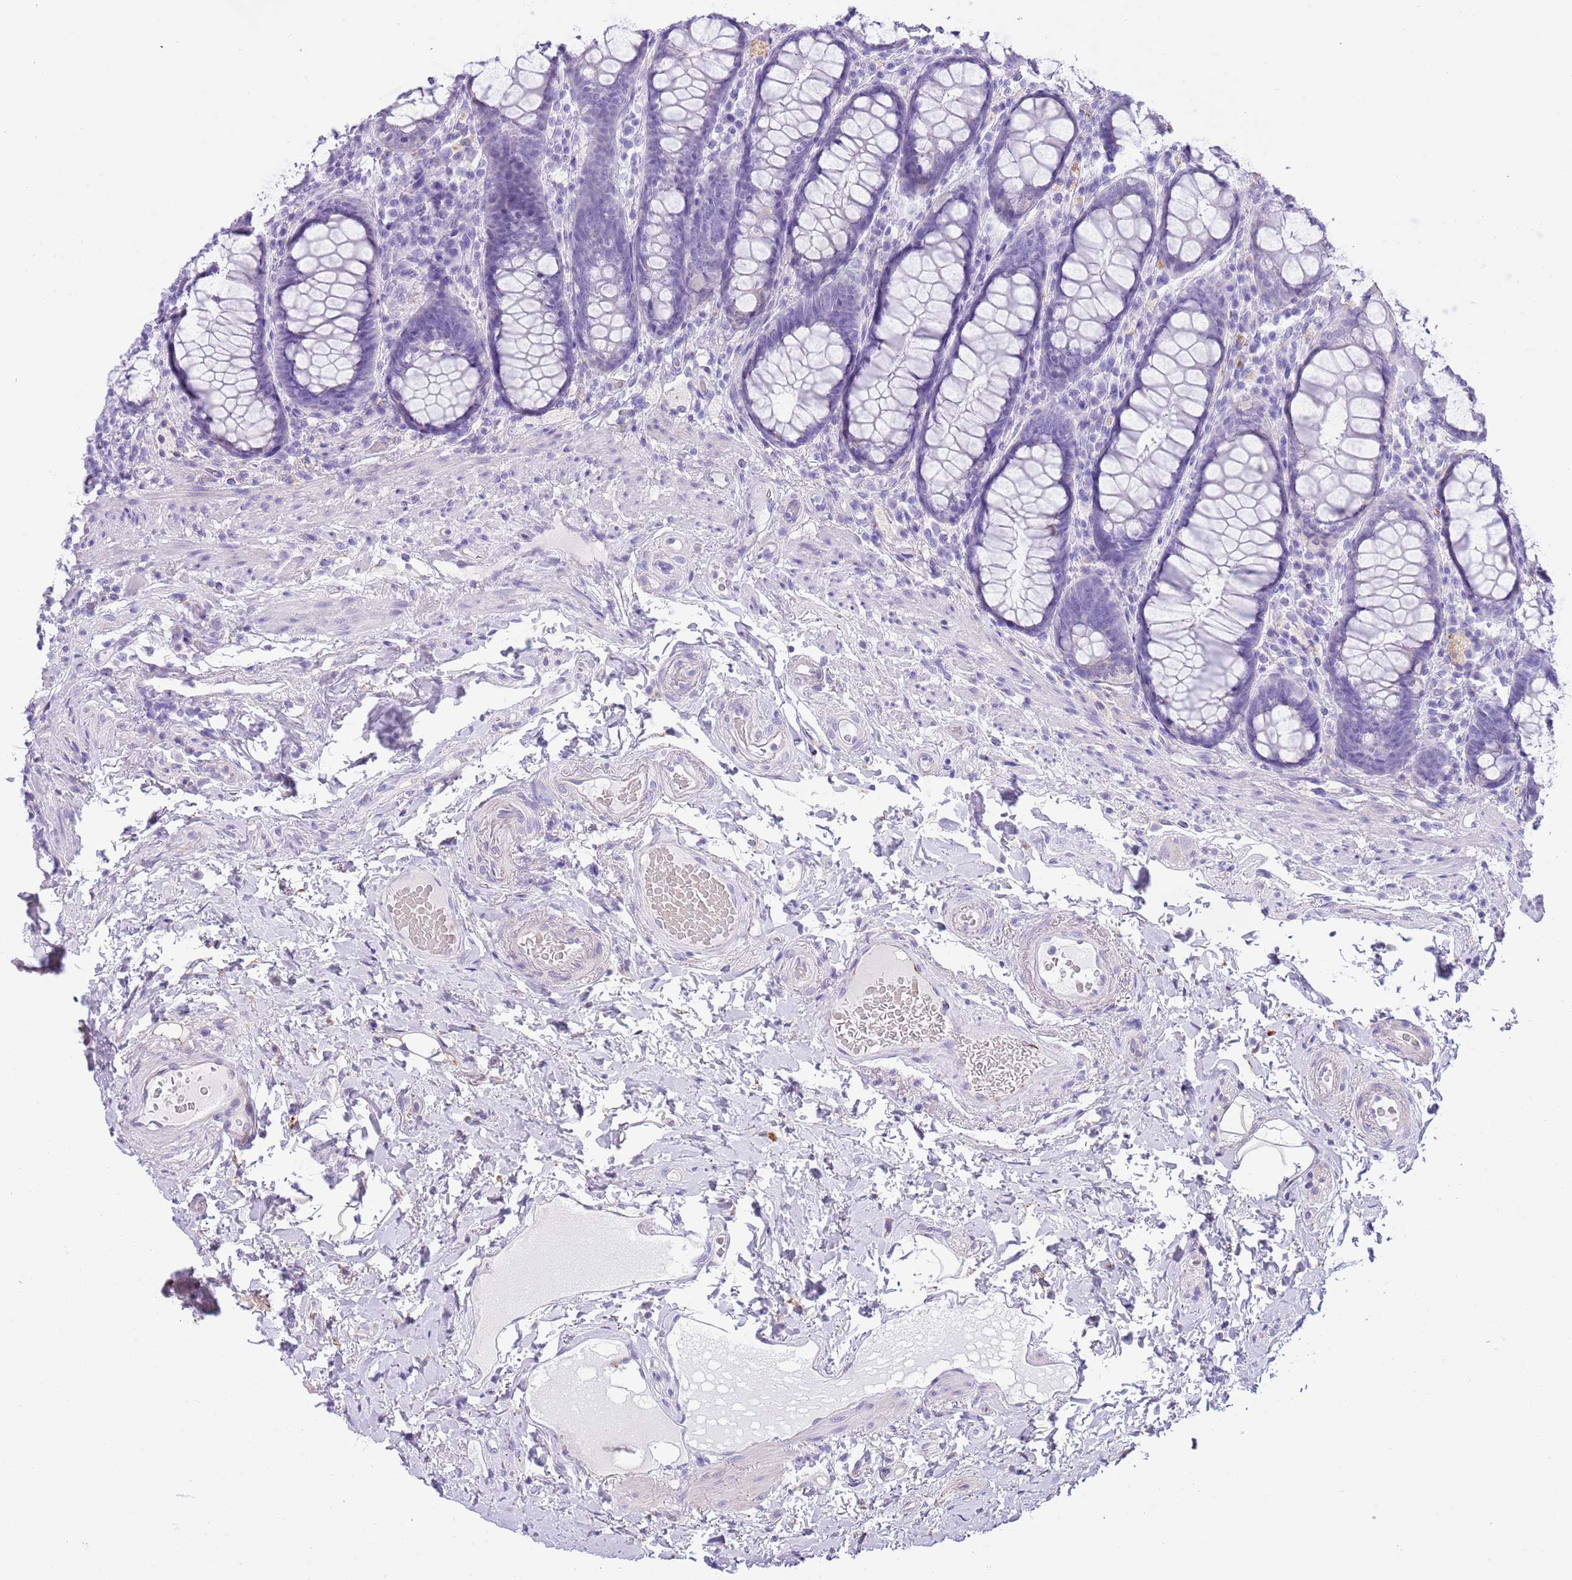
{"staining": {"intensity": "negative", "quantity": "none", "location": "none"}, "tissue": "rectum", "cell_type": "Glandular cells", "image_type": "normal", "snomed": [{"axis": "morphology", "description": "Normal tissue, NOS"}, {"axis": "topography", "description": "Rectum"}], "caption": "DAB immunohistochemical staining of benign human rectum exhibits no significant expression in glandular cells.", "gene": "ABHD17C", "patient": {"sex": "male", "age": 83}}